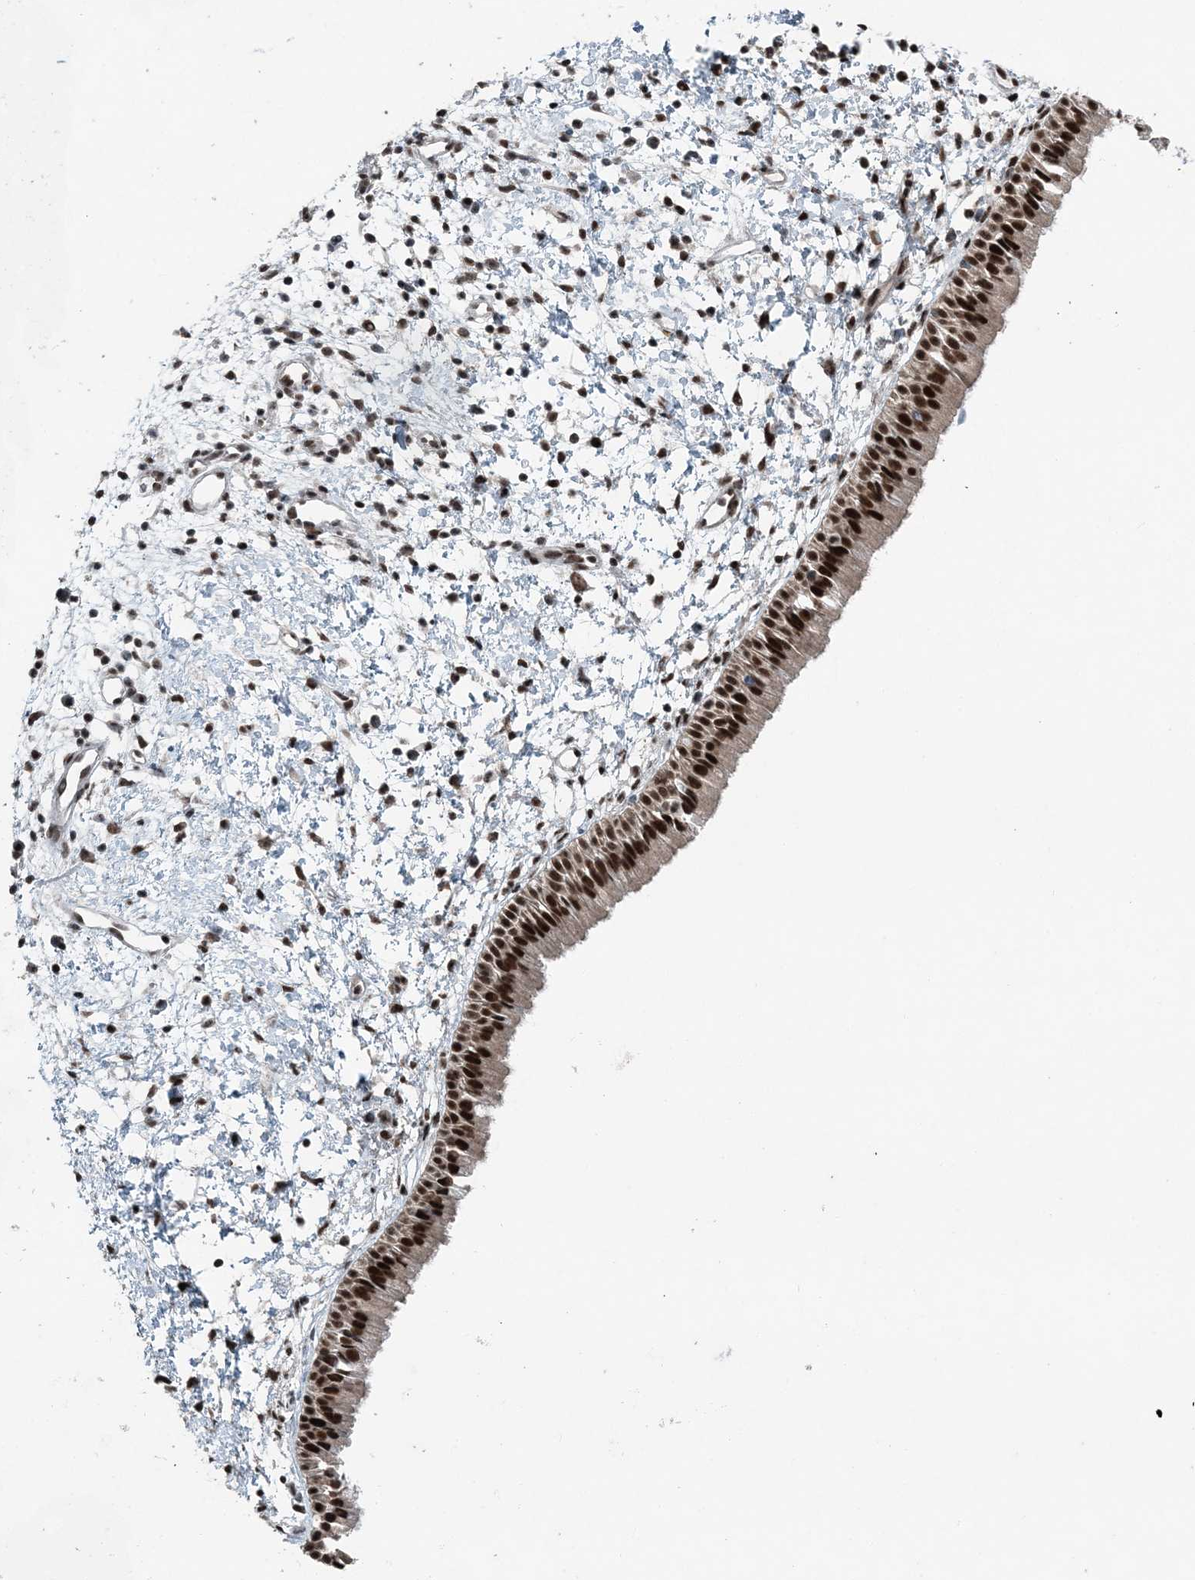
{"staining": {"intensity": "strong", "quantity": ">75%", "location": "cytoplasmic/membranous,nuclear"}, "tissue": "nasopharynx", "cell_type": "Respiratory epithelial cells", "image_type": "normal", "snomed": [{"axis": "morphology", "description": "Normal tissue, NOS"}, {"axis": "topography", "description": "Nasopharynx"}], "caption": "A photomicrograph of nasopharynx stained for a protein shows strong cytoplasmic/membranous,nuclear brown staining in respiratory epithelial cells. The protein is shown in brown color, while the nuclei are stained blue.", "gene": "YTHDC1", "patient": {"sex": "male", "age": 22}}